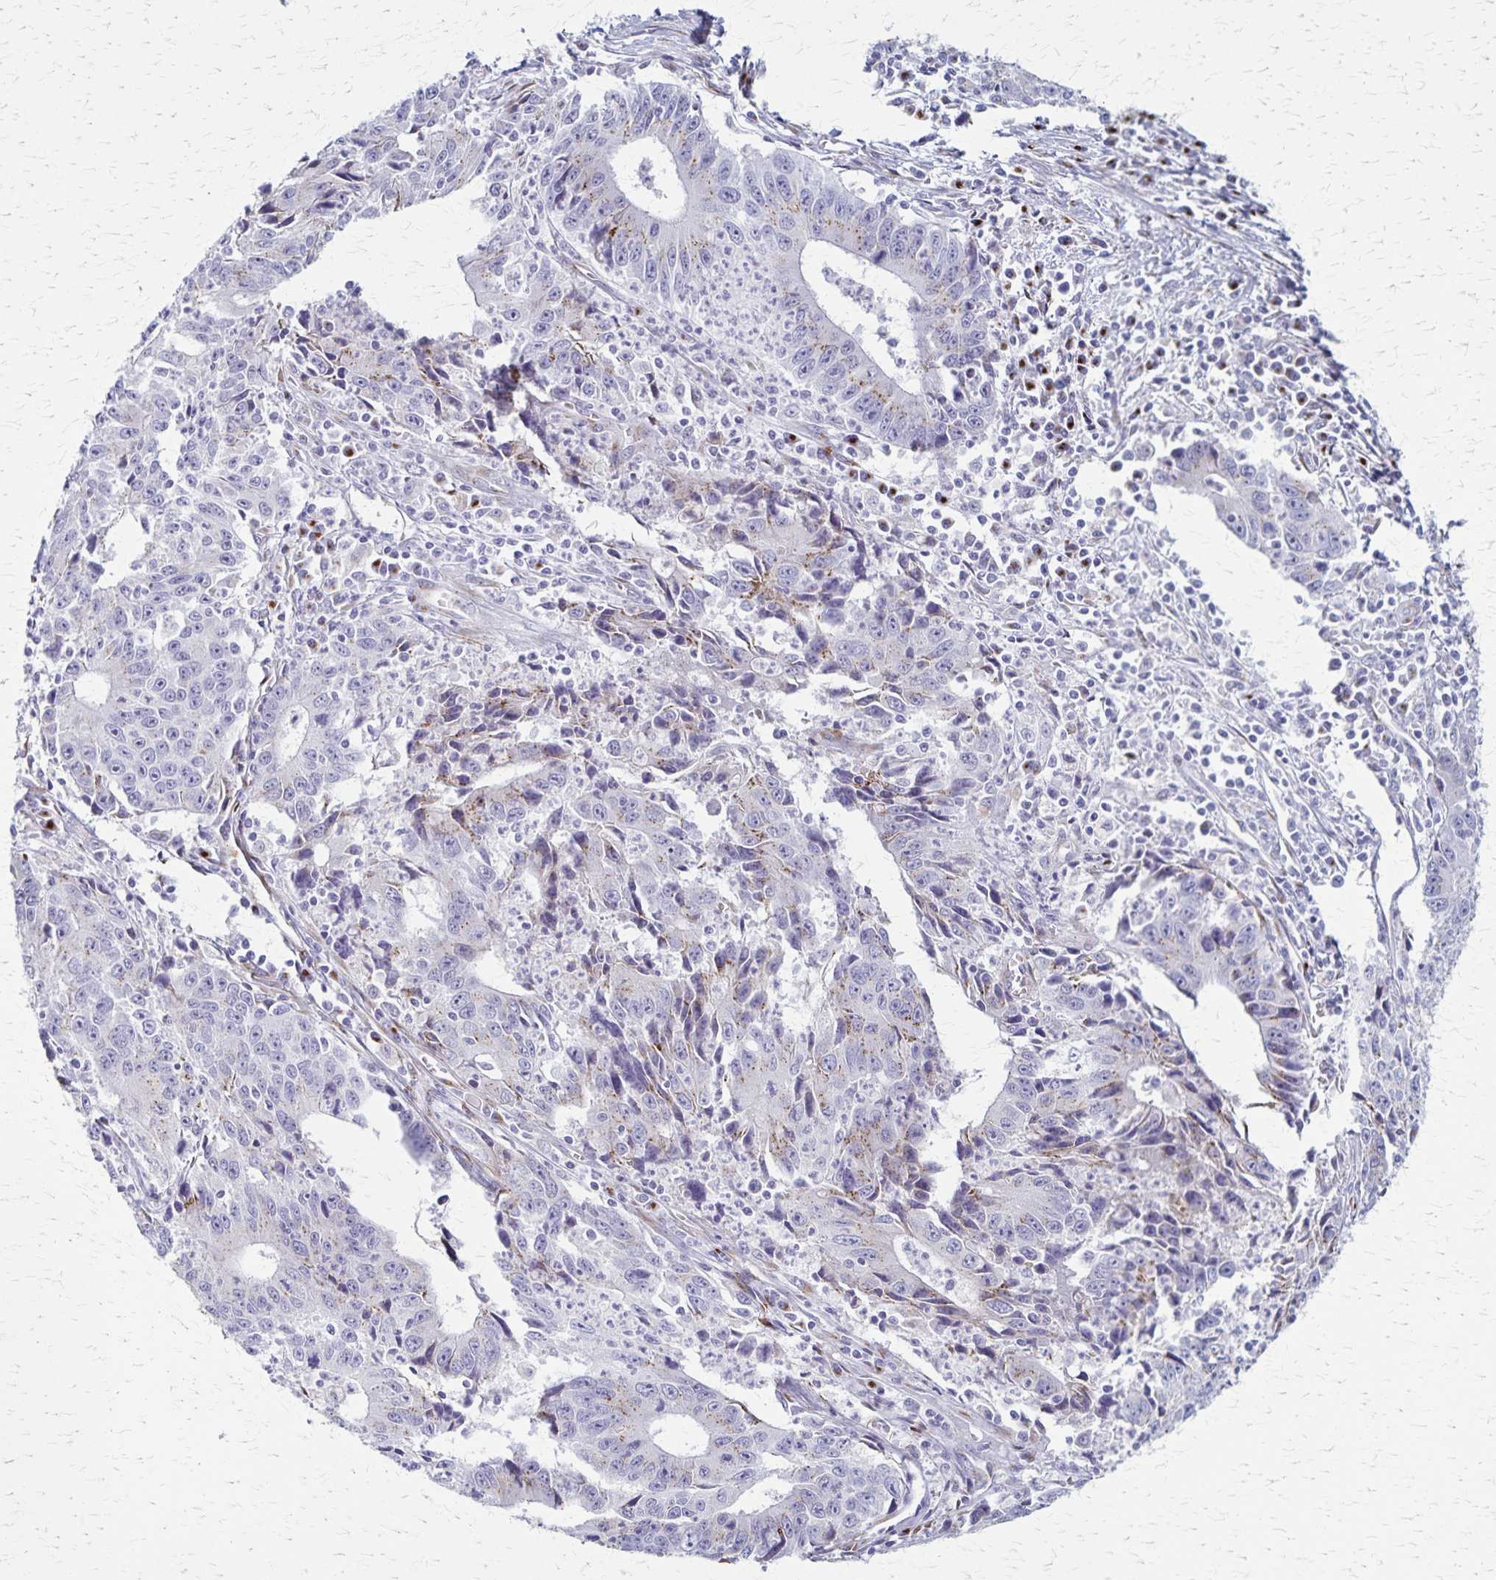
{"staining": {"intensity": "weak", "quantity": "<25%", "location": "cytoplasmic/membranous"}, "tissue": "liver cancer", "cell_type": "Tumor cells", "image_type": "cancer", "snomed": [{"axis": "morphology", "description": "Cholangiocarcinoma"}, {"axis": "topography", "description": "Liver"}], "caption": "IHC photomicrograph of neoplastic tissue: liver cancer (cholangiocarcinoma) stained with DAB (3,3'-diaminobenzidine) shows no significant protein staining in tumor cells. (DAB (3,3'-diaminobenzidine) IHC with hematoxylin counter stain).", "gene": "MCFD2", "patient": {"sex": "male", "age": 65}}